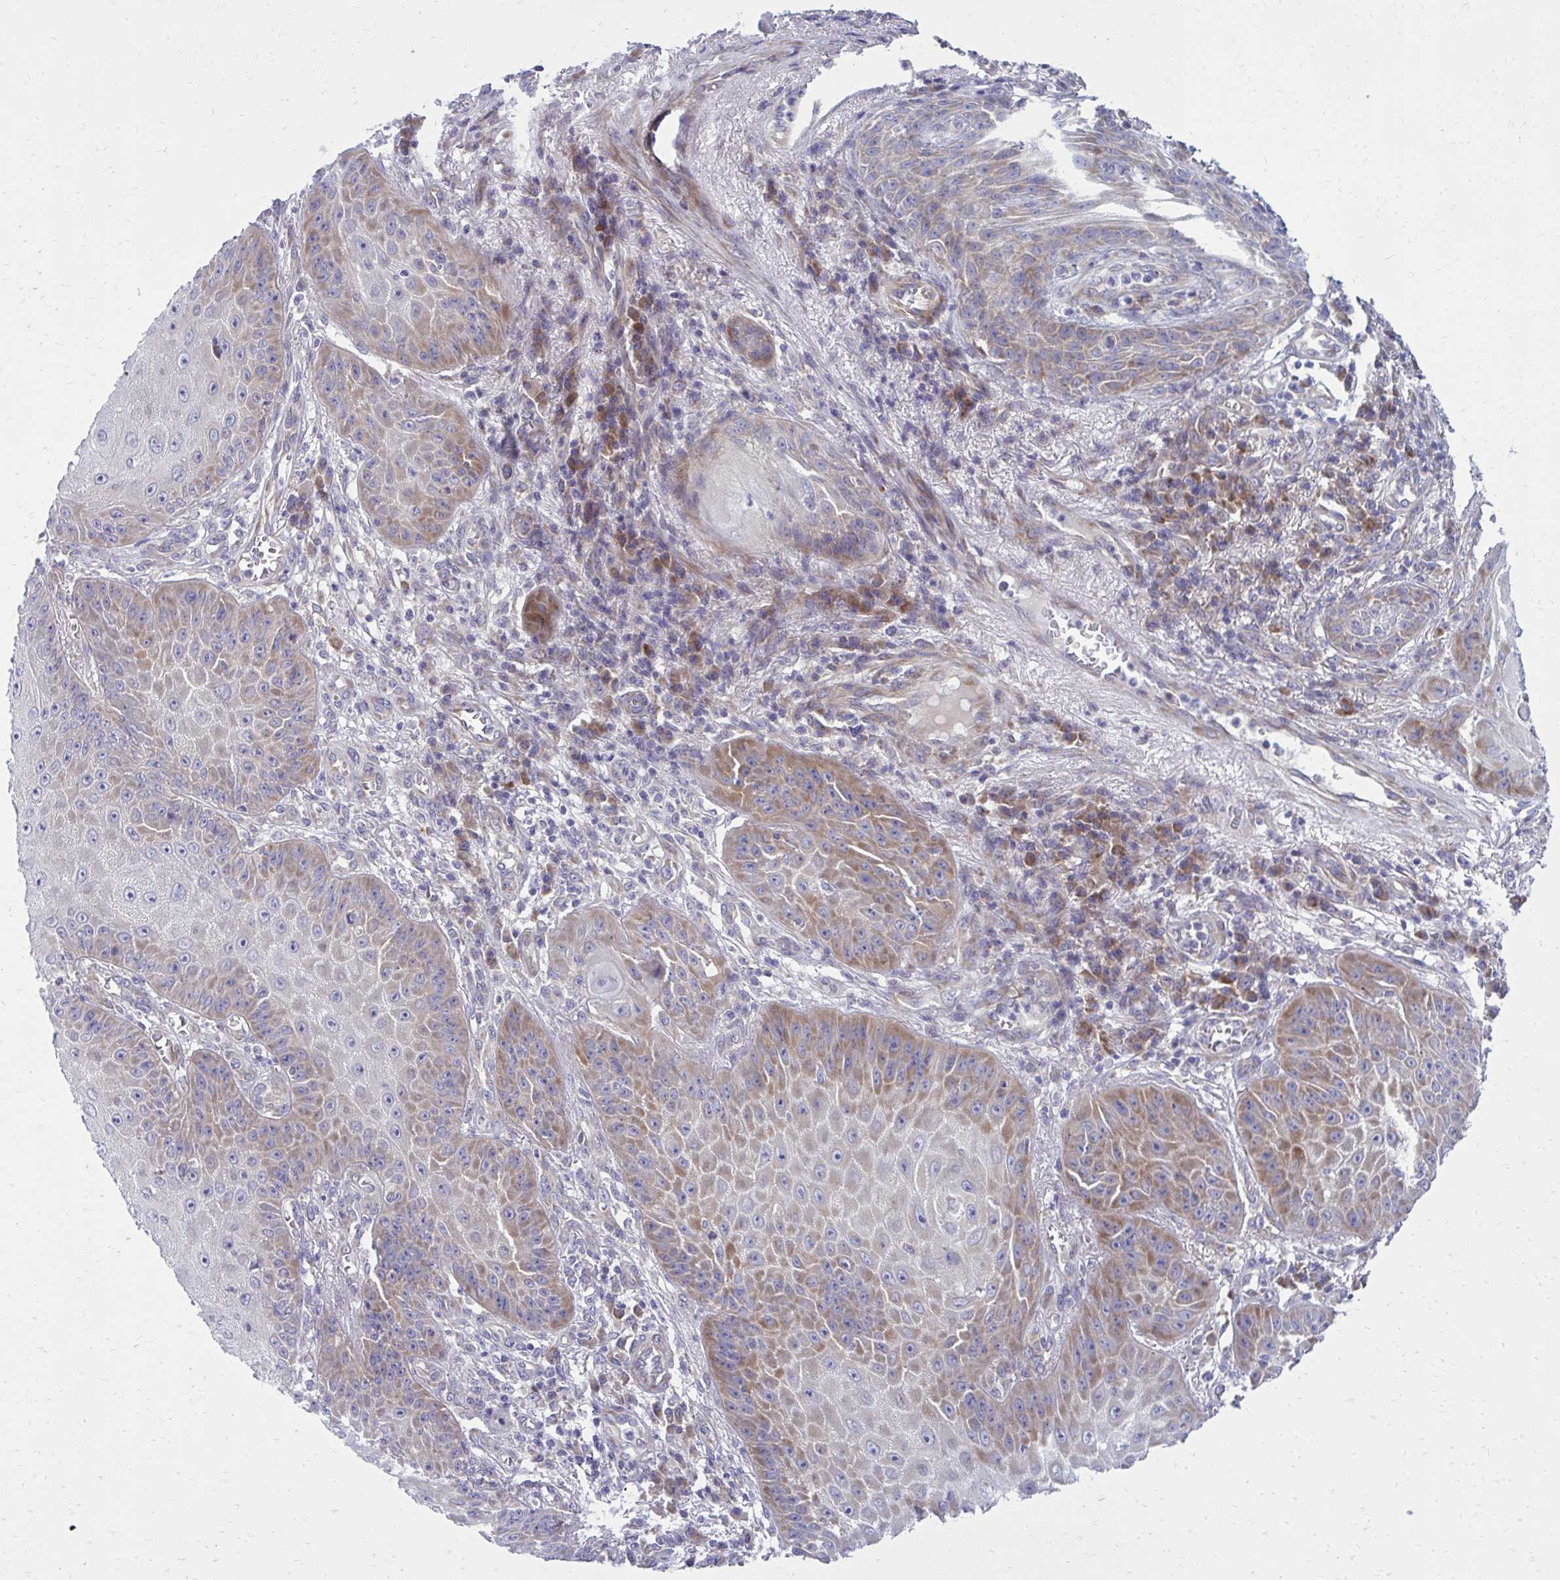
{"staining": {"intensity": "moderate", "quantity": "25%-75%", "location": "cytoplasmic/membranous"}, "tissue": "skin cancer", "cell_type": "Tumor cells", "image_type": "cancer", "snomed": [{"axis": "morphology", "description": "Squamous cell carcinoma, NOS"}, {"axis": "topography", "description": "Skin"}], "caption": "The image shows a brown stain indicating the presence of a protein in the cytoplasmic/membranous of tumor cells in skin squamous cell carcinoma.", "gene": "GIGYF2", "patient": {"sex": "male", "age": 70}}